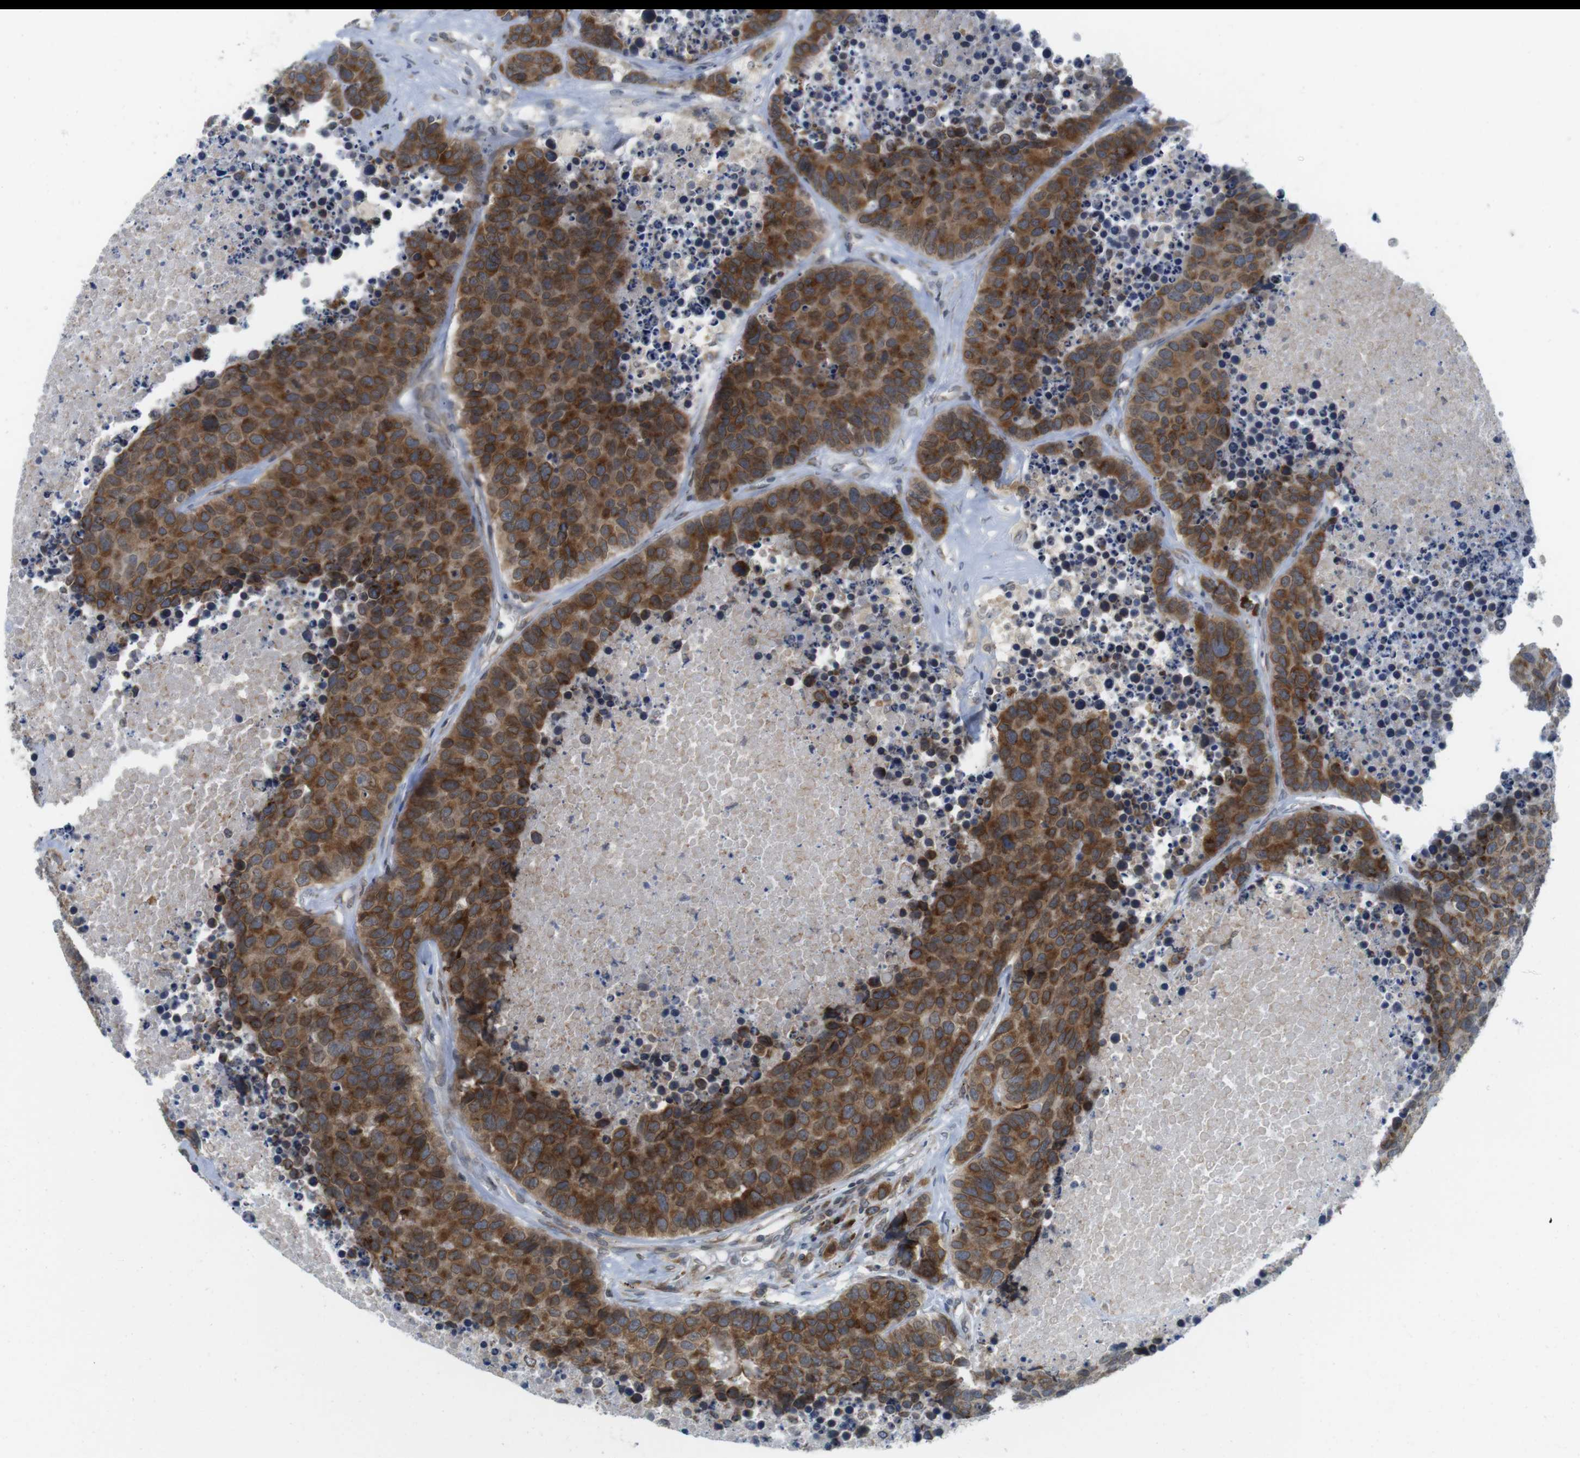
{"staining": {"intensity": "strong", "quantity": ">75%", "location": "cytoplasmic/membranous"}, "tissue": "carcinoid", "cell_type": "Tumor cells", "image_type": "cancer", "snomed": [{"axis": "morphology", "description": "Carcinoid, malignant, NOS"}, {"axis": "topography", "description": "Lung"}], "caption": "Immunohistochemistry (IHC) micrograph of neoplastic tissue: malignant carcinoid stained using immunohistochemistry reveals high levels of strong protein expression localized specifically in the cytoplasmic/membranous of tumor cells, appearing as a cytoplasmic/membranous brown color.", "gene": "ERGIC3", "patient": {"sex": "male", "age": 60}}